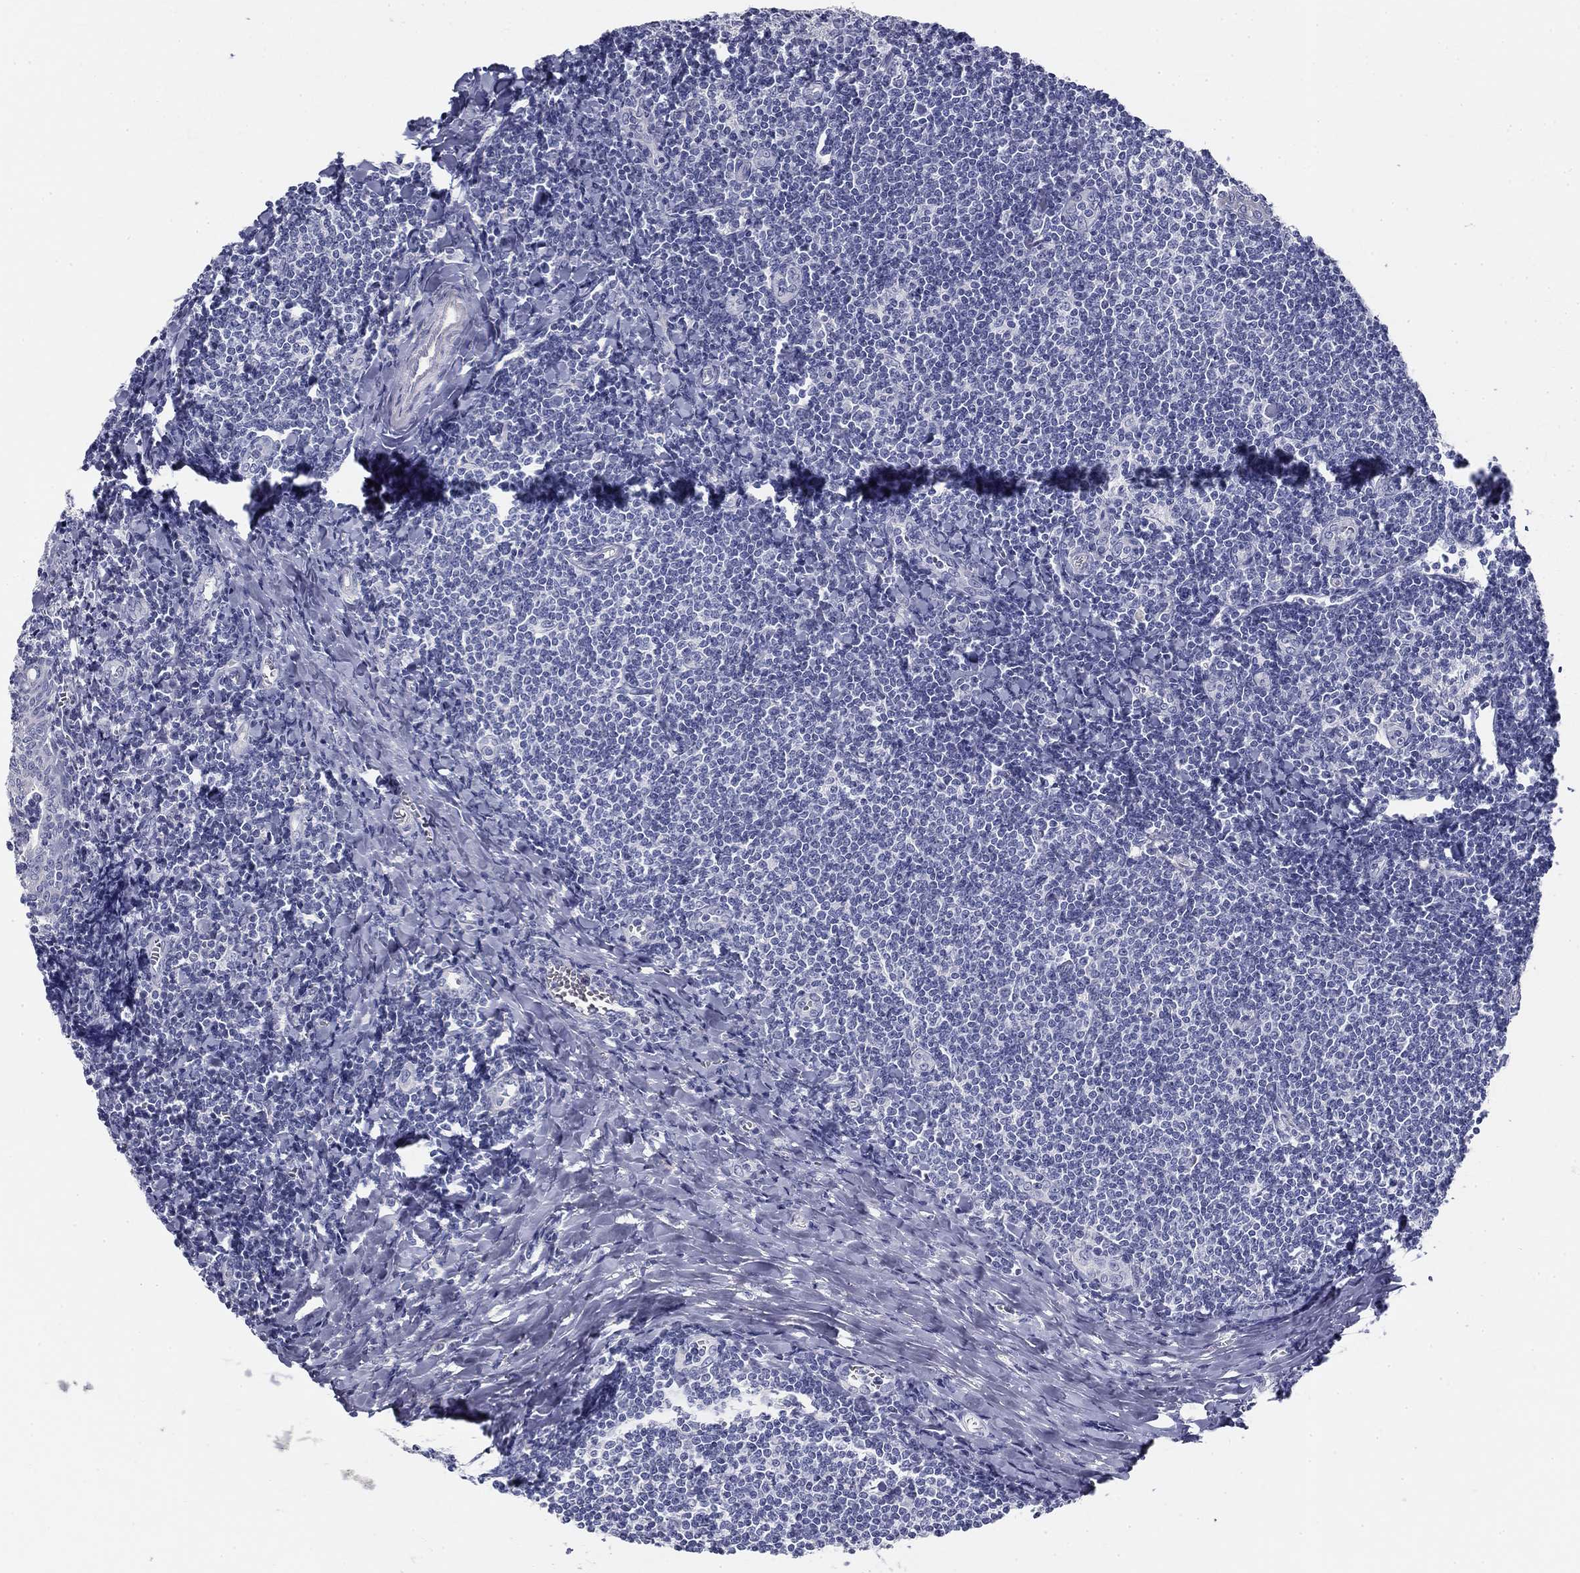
{"staining": {"intensity": "negative", "quantity": "none", "location": "none"}, "tissue": "tonsil", "cell_type": "Germinal center cells", "image_type": "normal", "snomed": [{"axis": "morphology", "description": "Normal tissue, NOS"}, {"axis": "topography", "description": "Tonsil"}], "caption": "Immunohistochemistry (IHC) photomicrograph of benign tonsil: human tonsil stained with DAB exhibits no significant protein positivity in germinal center cells. The staining is performed using DAB (3,3'-diaminobenzidine) brown chromogen with nuclei counter-stained in using hematoxylin.", "gene": "GALNTL5", "patient": {"sex": "female", "age": 12}}